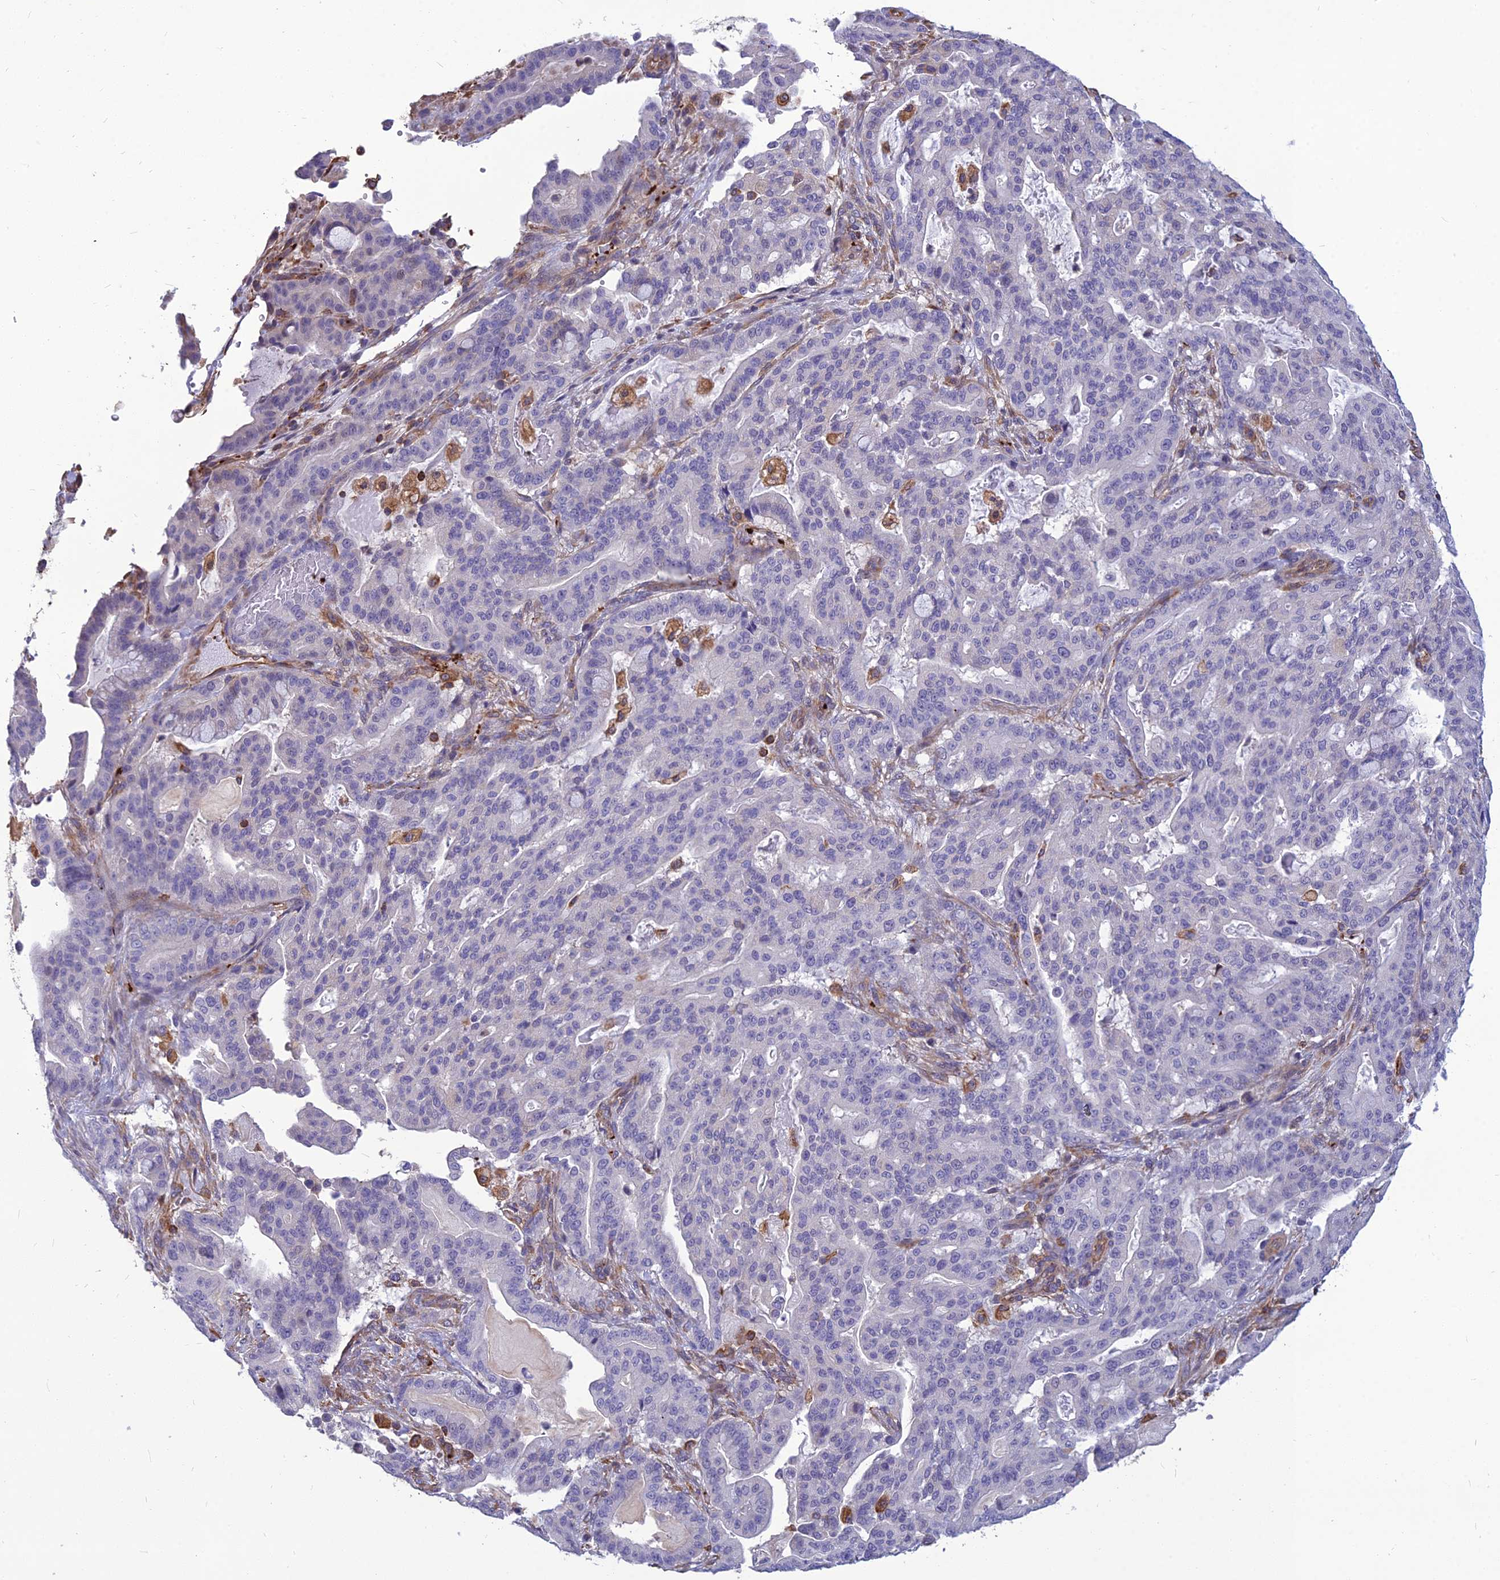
{"staining": {"intensity": "negative", "quantity": "none", "location": "none"}, "tissue": "pancreatic cancer", "cell_type": "Tumor cells", "image_type": "cancer", "snomed": [{"axis": "morphology", "description": "Adenocarcinoma, NOS"}, {"axis": "topography", "description": "Pancreas"}], "caption": "Human pancreatic adenocarcinoma stained for a protein using immunohistochemistry (IHC) displays no positivity in tumor cells.", "gene": "PSMD11", "patient": {"sex": "male", "age": 63}}